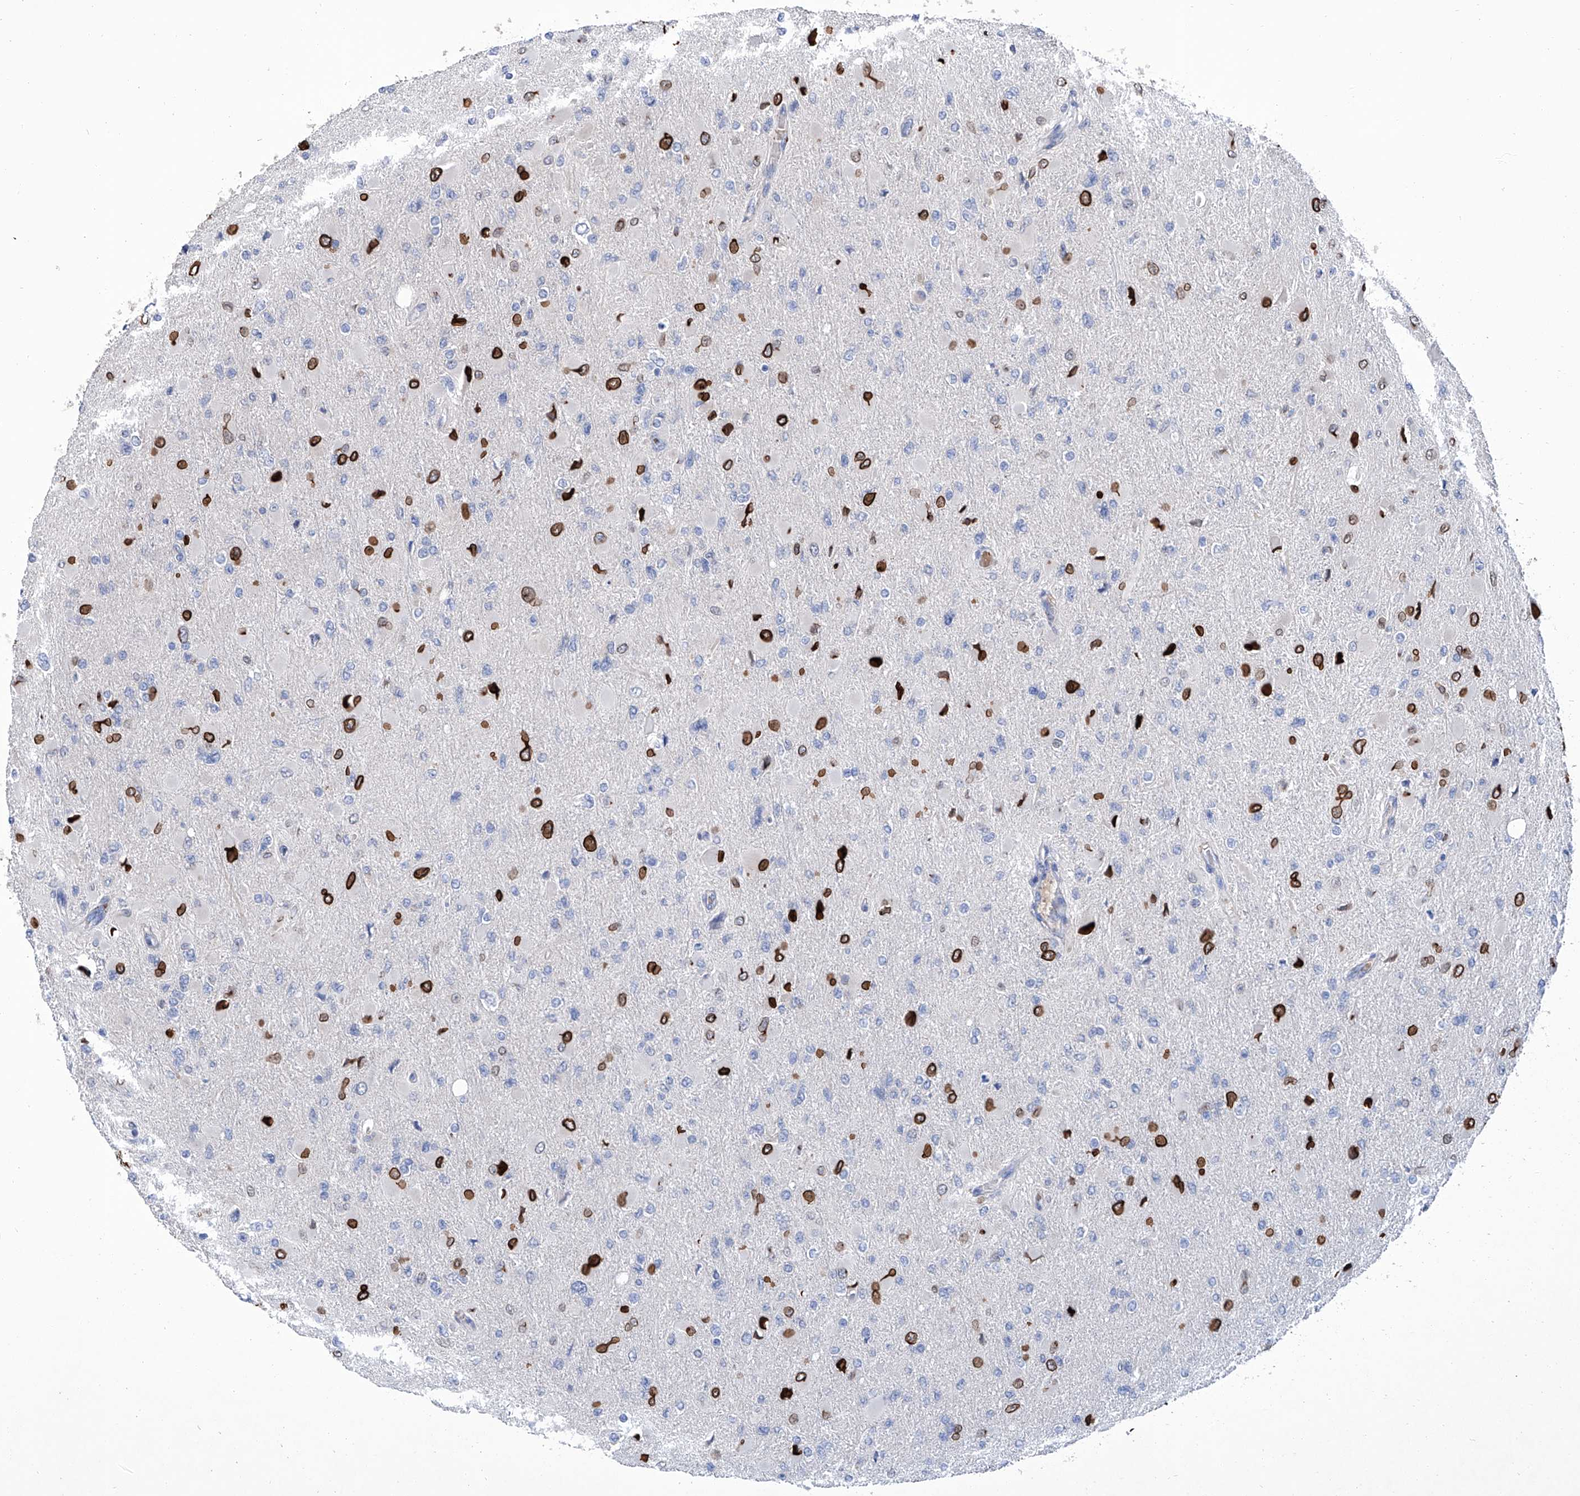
{"staining": {"intensity": "negative", "quantity": "none", "location": "none"}, "tissue": "glioma", "cell_type": "Tumor cells", "image_type": "cancer", "snomed": [{"axis": "morphology", "description": "Glioma, malignant, High grade"}, {"axis": "topography", "description": "Cerebral cortex"}], "caption": "DAB (3,3'-diaminobenzidine) immunohistochemical staining of malignant glioma (high-grade) shows no significant staining in tumor cells.", "gene": "GPT", "patient": {"sex": "female", "age": 36}}